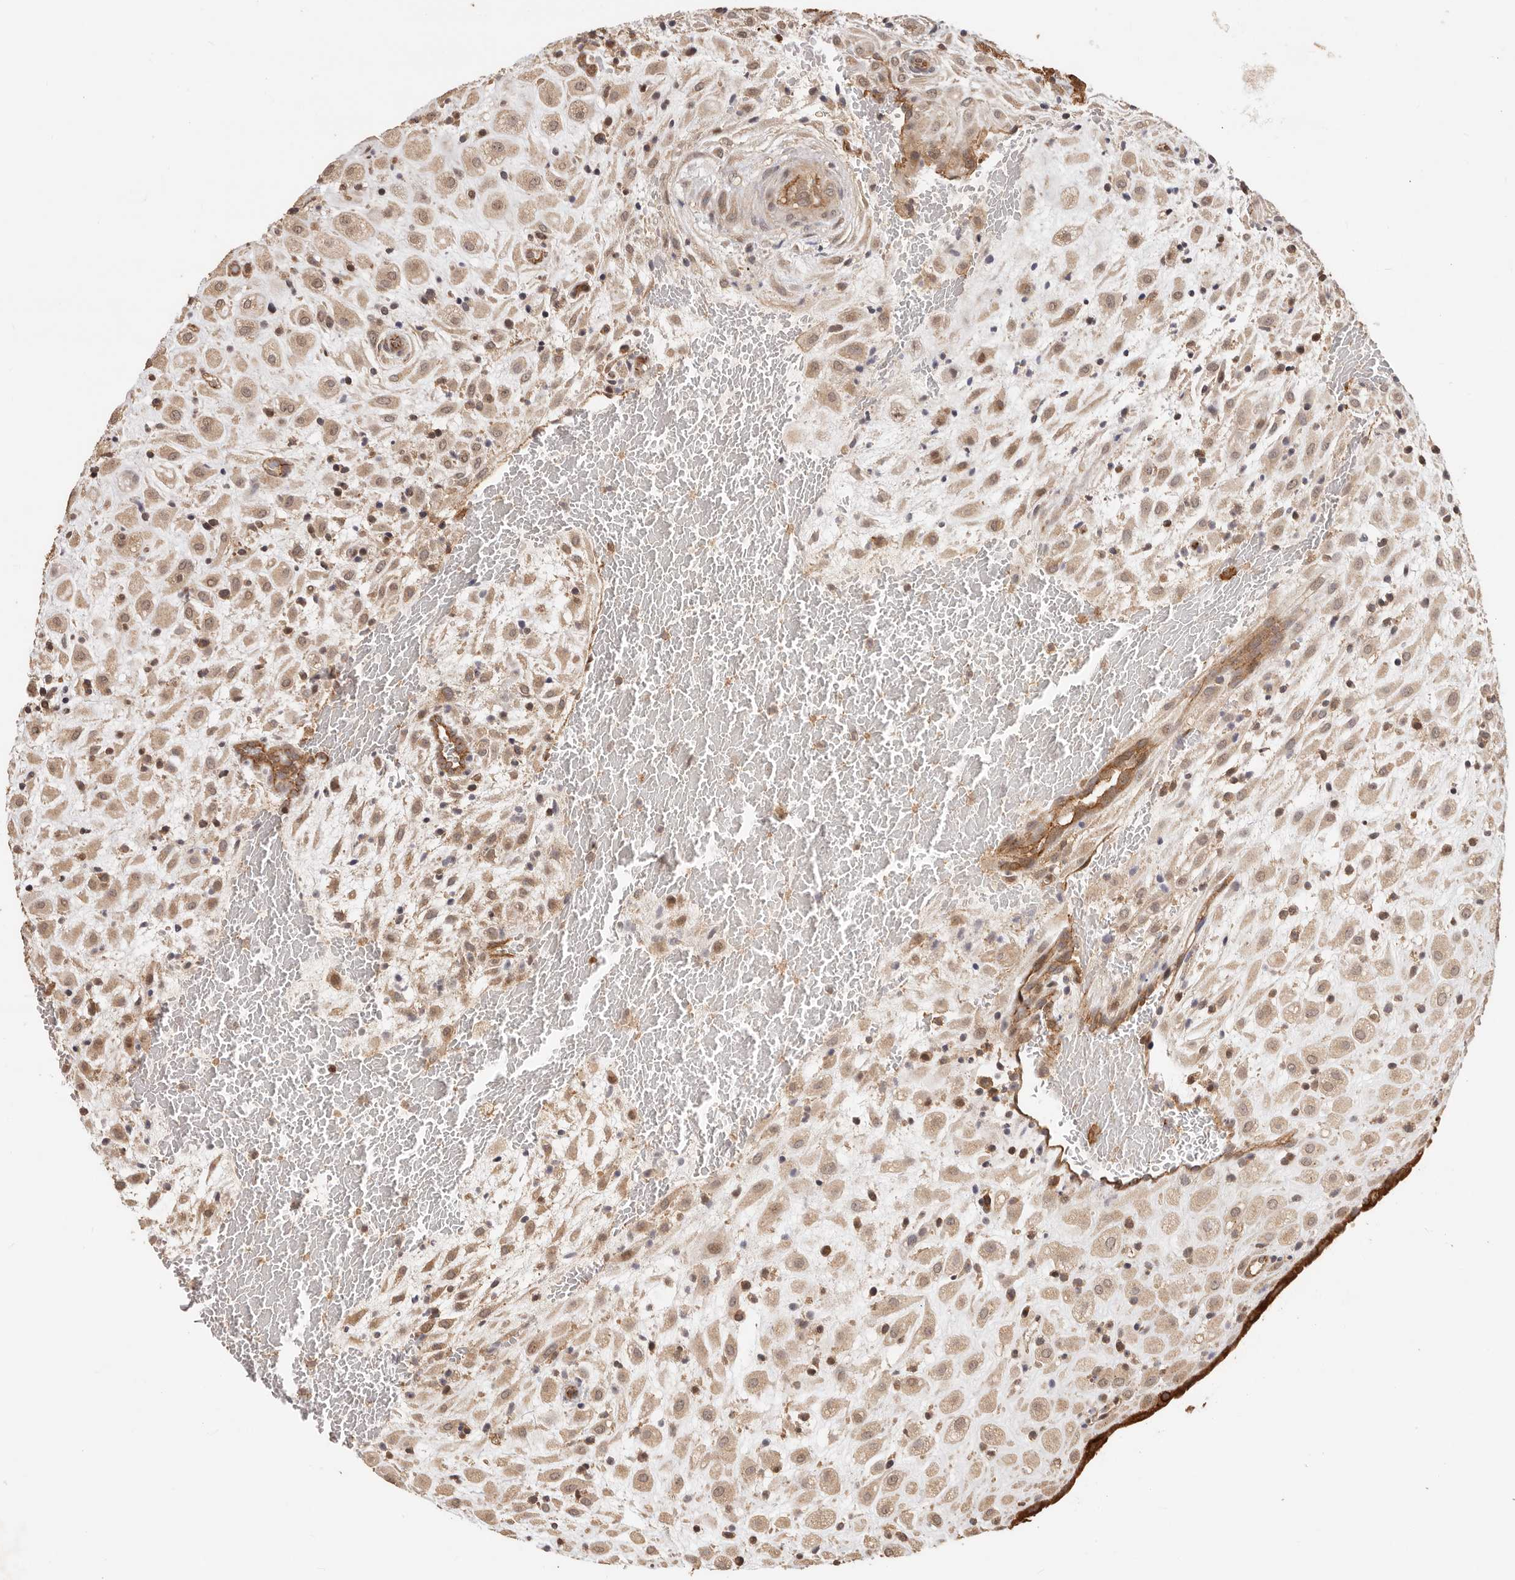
{"staining": {"intensity": "moderate", "quantity": ">75%", "location": "cytoplasmic/membranous"}, "tissue": "placenta", "cell_type": "Decidual cells", "image_type": "normal", "snomed": [{"axis": "morphology", "description": "Normal tissue, NOS"}, {"axis": "topography", "description": "Placenta"}], "caption": "Immunohistochemistry (IHC) staining of unremarkable placenta, which displays medium levels of moderate cytoplasmic/membranous staining in approximately >75% of decidual cells indicating moderate cytoplasmic/membranous protein staining. The staining was performed using DAB (brown) for protein detection and nuclei were counterstained in hematoxylin (blue).", "gene": "AFDN", "patient": {"sex": "female", "age": 35}}